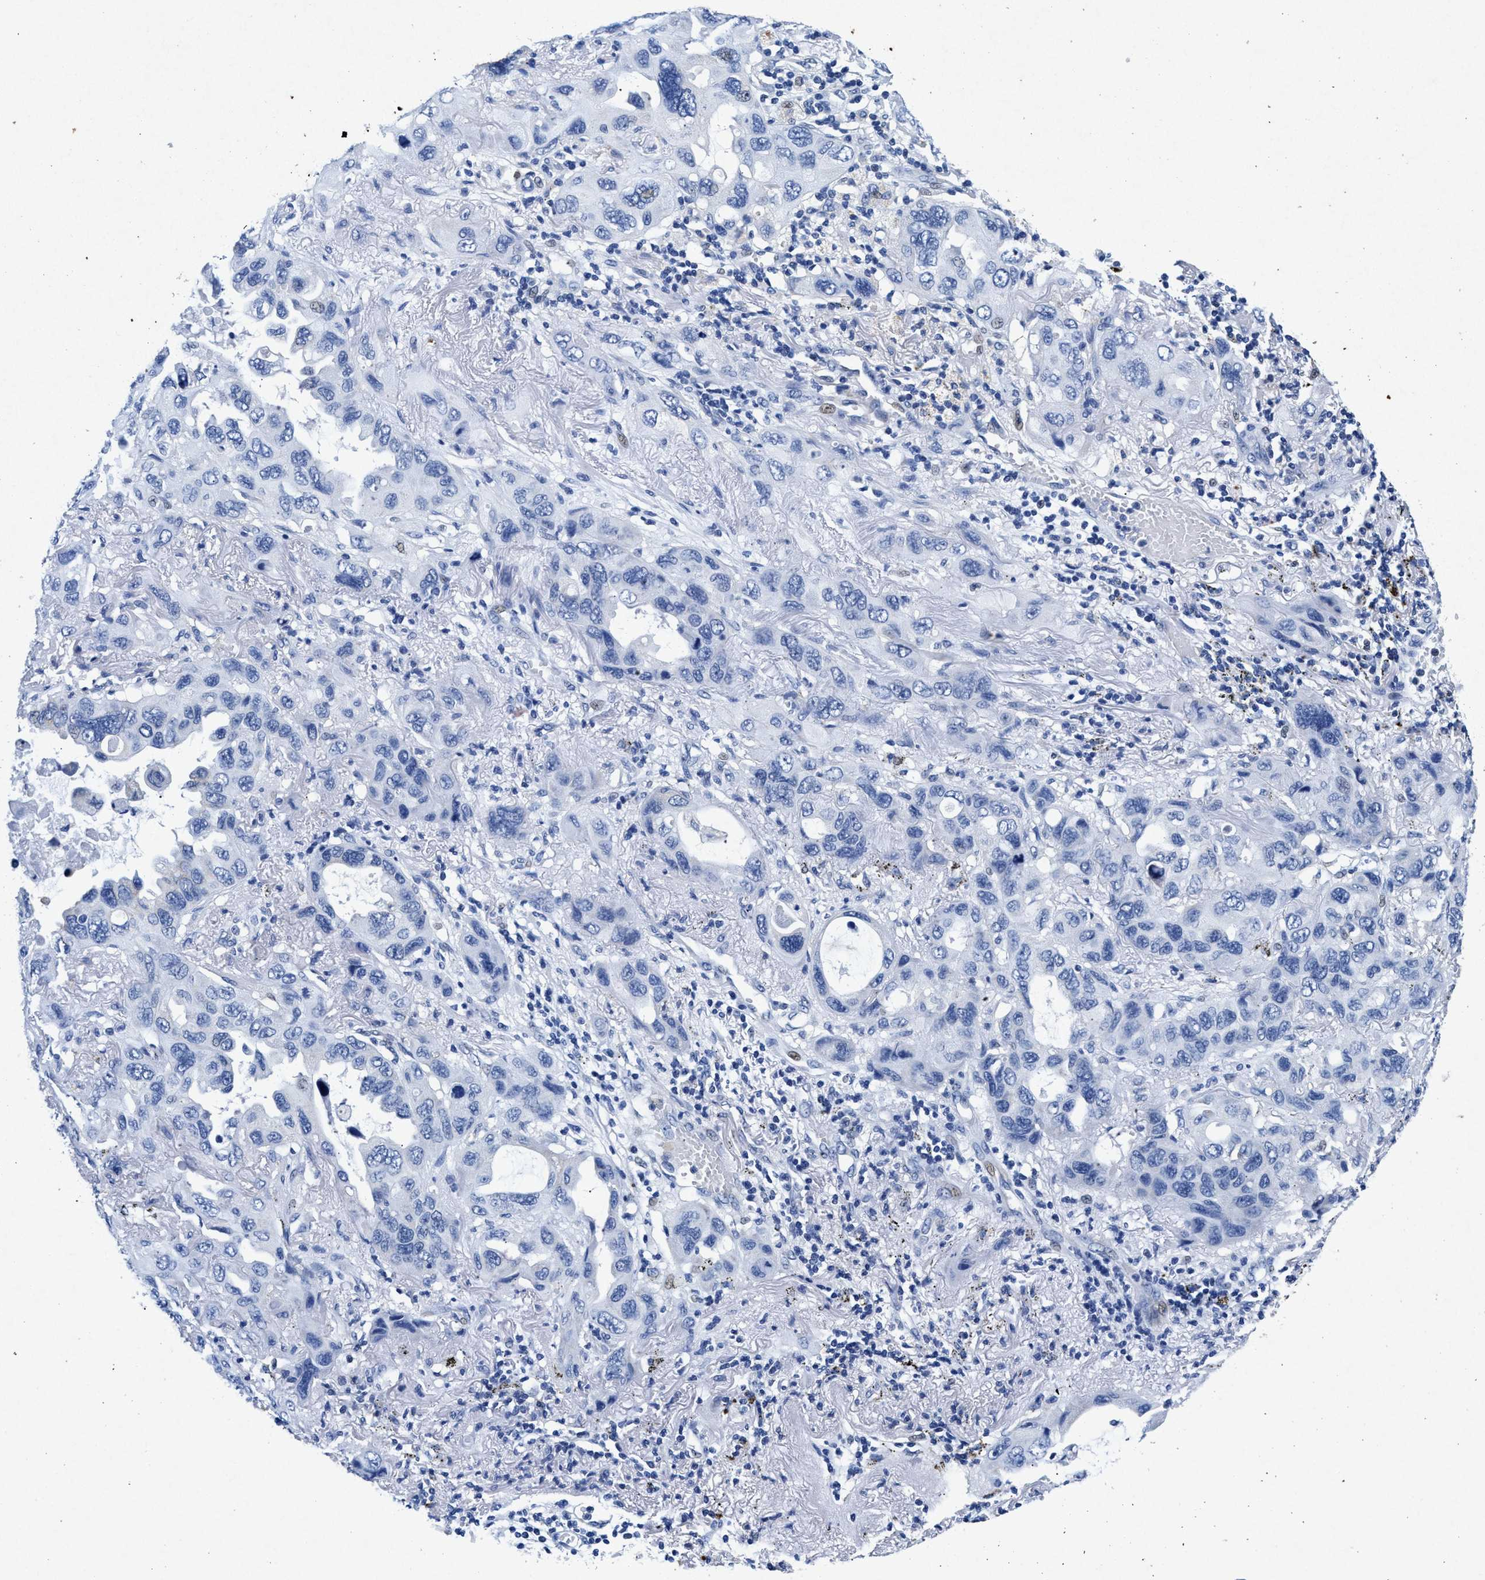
{"staining": {"intensity": "negative", "quantity": "none", "location": "none"}, "tissue": "lung cancer", "cell_type": "Tumor cells", "image_type": "cancer", "snomed": [{"axis": "morphology", "description": "Squamous cell carcinoma, NOS"}, {"axis": "topography", "description": "Lung"}], "caption": "There is no significant positivity in tumor cells of lung cancer. Brightfield microscopy of IHC stained with DAB (brown) and hematoxylin (blue), captured at high magnification.", "gene": "MAP6", "patient": {"sex": "female", "age": 73}}